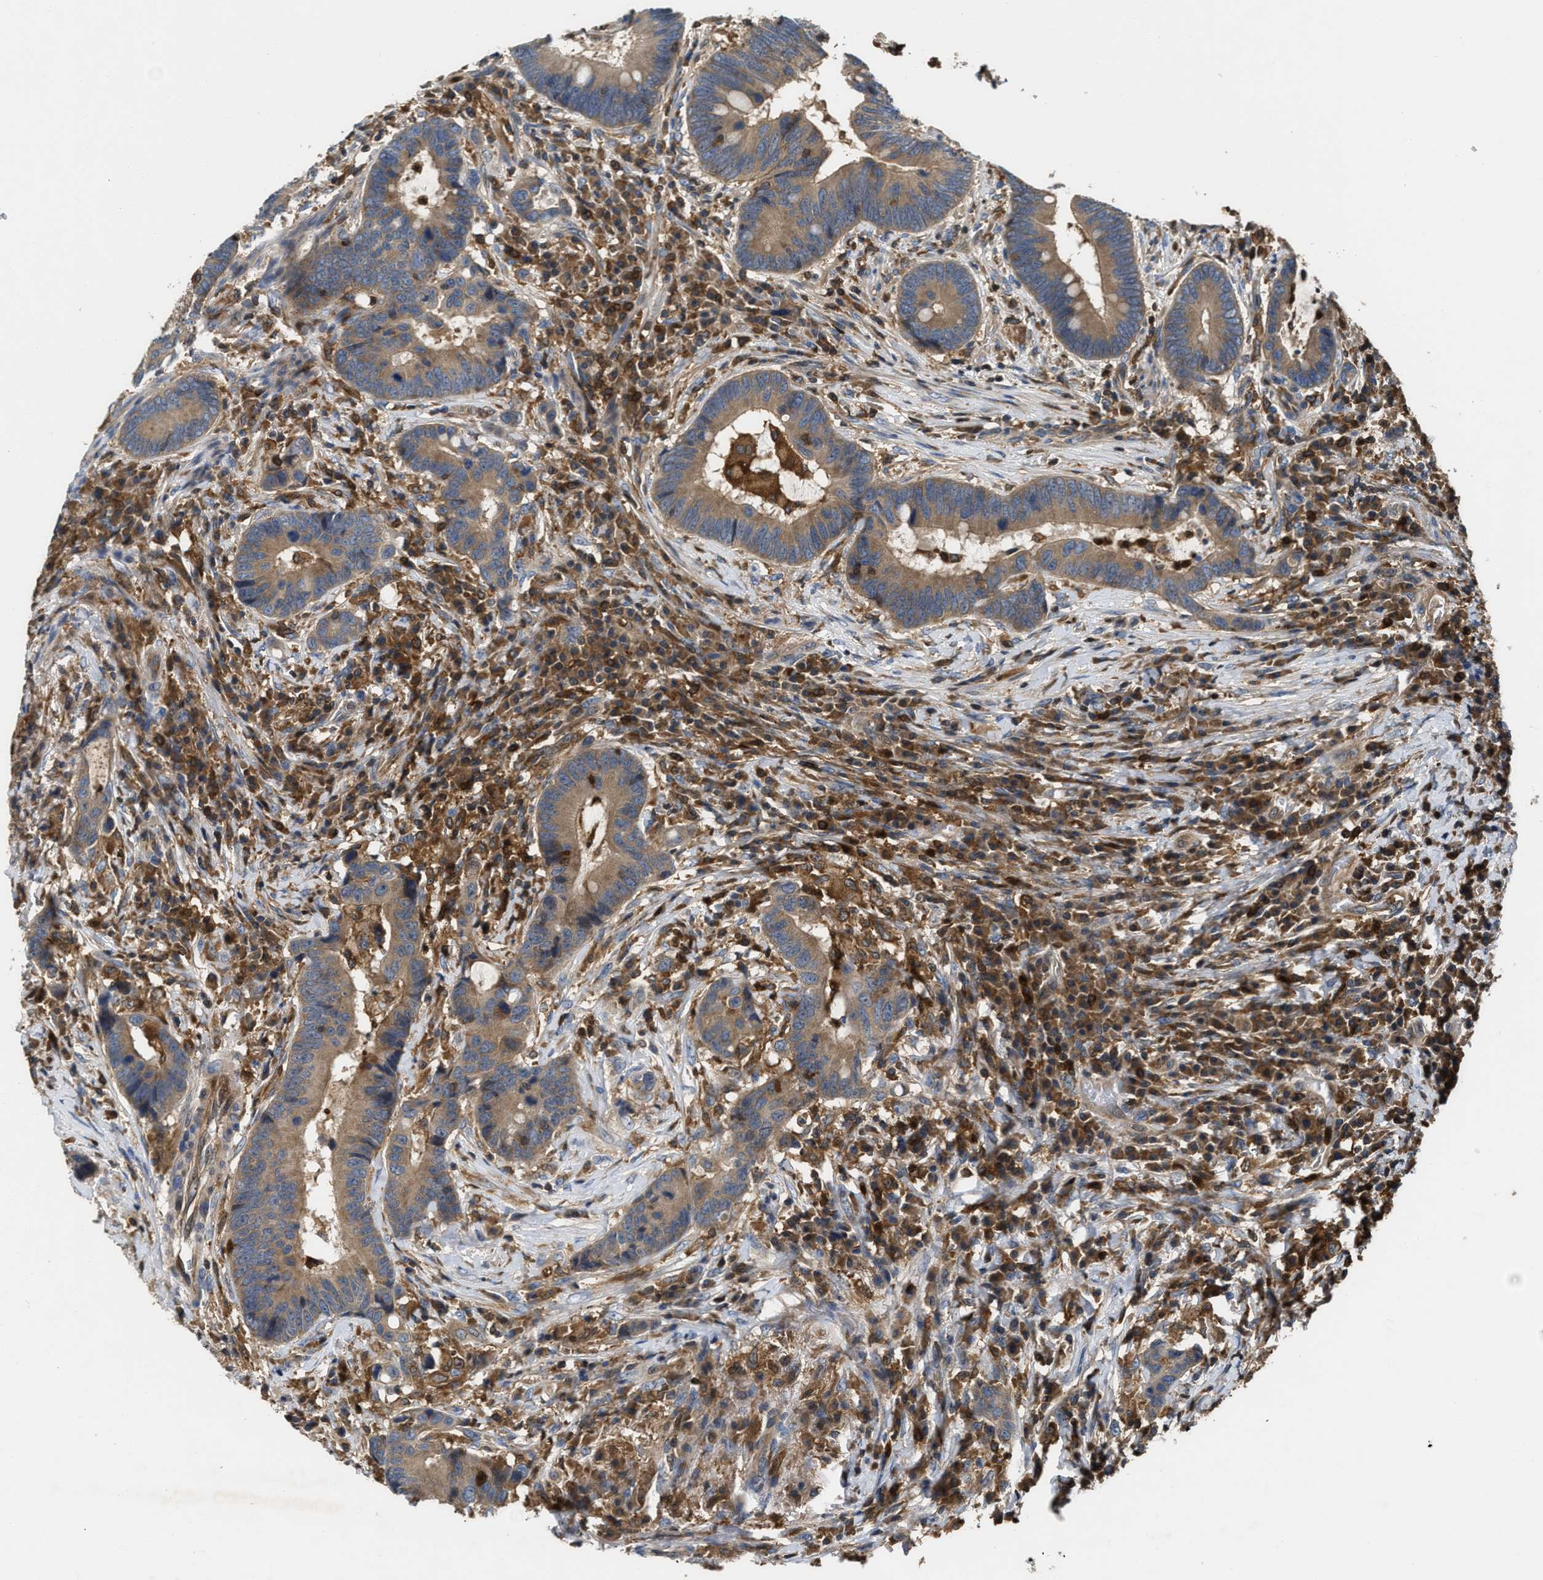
{"staining": {"intensity": "weak", "quantity": ">75%", "location": "cytoplasmic/membranous"}, "tissue": "colorectal cancer", "cell_type": "Tumor cells", "image_type": "cancer", "snomed": [{"axis": "morphology", "description": "Adenocarcinoma, NOS"}, {"axis": "topography", "description": "Rectum"}, {"axis": "topography", "description": "Anal"}], "caption": "Colorectal cancer (adenocarcinoma) was stained to show a protein in brown. There is low levels of weak cytoplasmic/membranous staining in about >75% of tumor cells.", "gene": "OSTF1", "patient": {"sex": "female", "age": 89}}